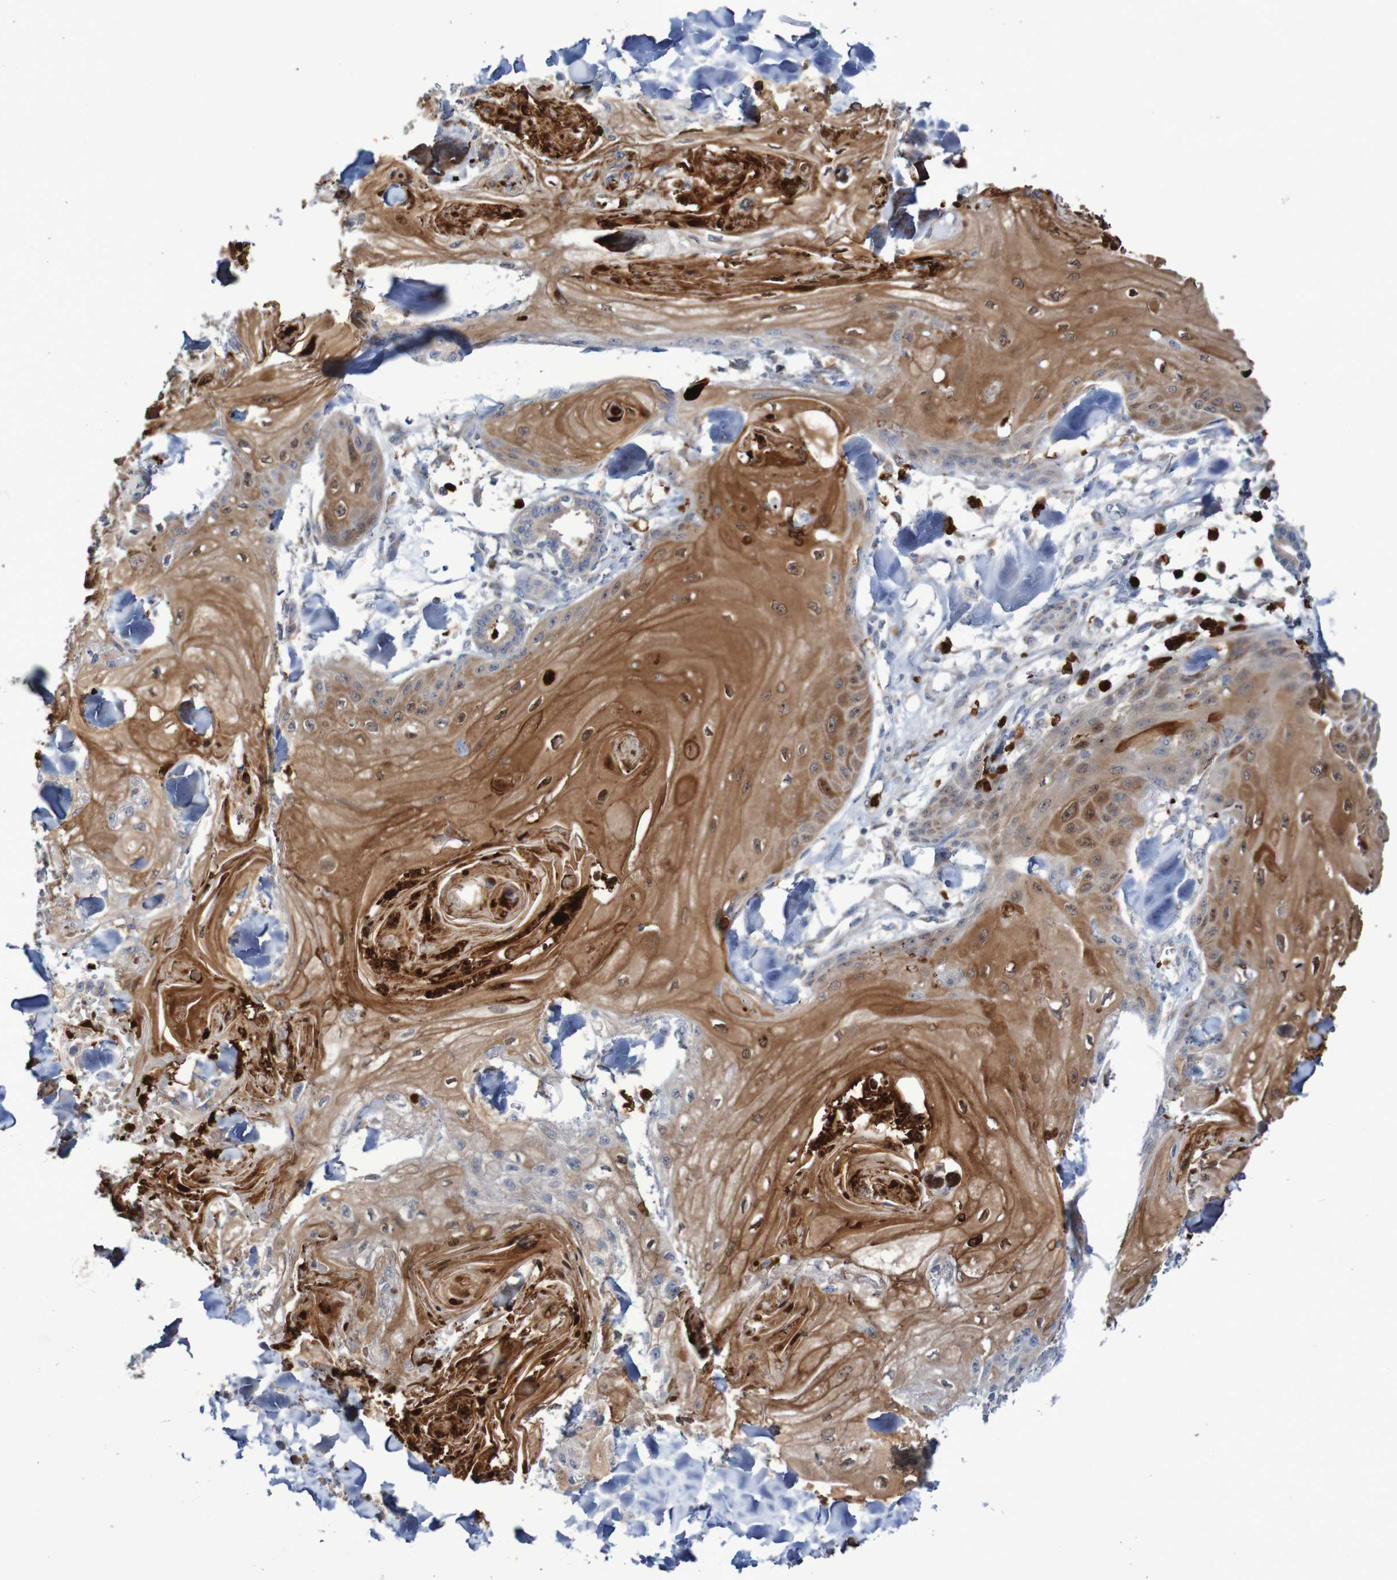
{"staining": {"intensity": "moderate", "quantity": ">75%", "location": "cytoplasmic/membranous,nuclear"}, "tissue": "skin cancer", "cell_type": "Tumor cells", "image_type": "cancer", "snomed": [{"axis": "morphology", "description": "Squamous cell carcinoma, NOS"}, {"axis": "topography", "description": "Skin"}], "caption": "High-magnification brightfield microscopy of squamous cell carcinoma (skin) stained with DAB (brown) and counterstained with hematoxylin (blue). tumor cells exhibit moderate cytoplasmic/membranous and nuclear staining is identified in approximately>75% of cells. Nuclei are stained in blue.", "gene": "PARP4", "patient": {"sex": "male", "age": 74}}